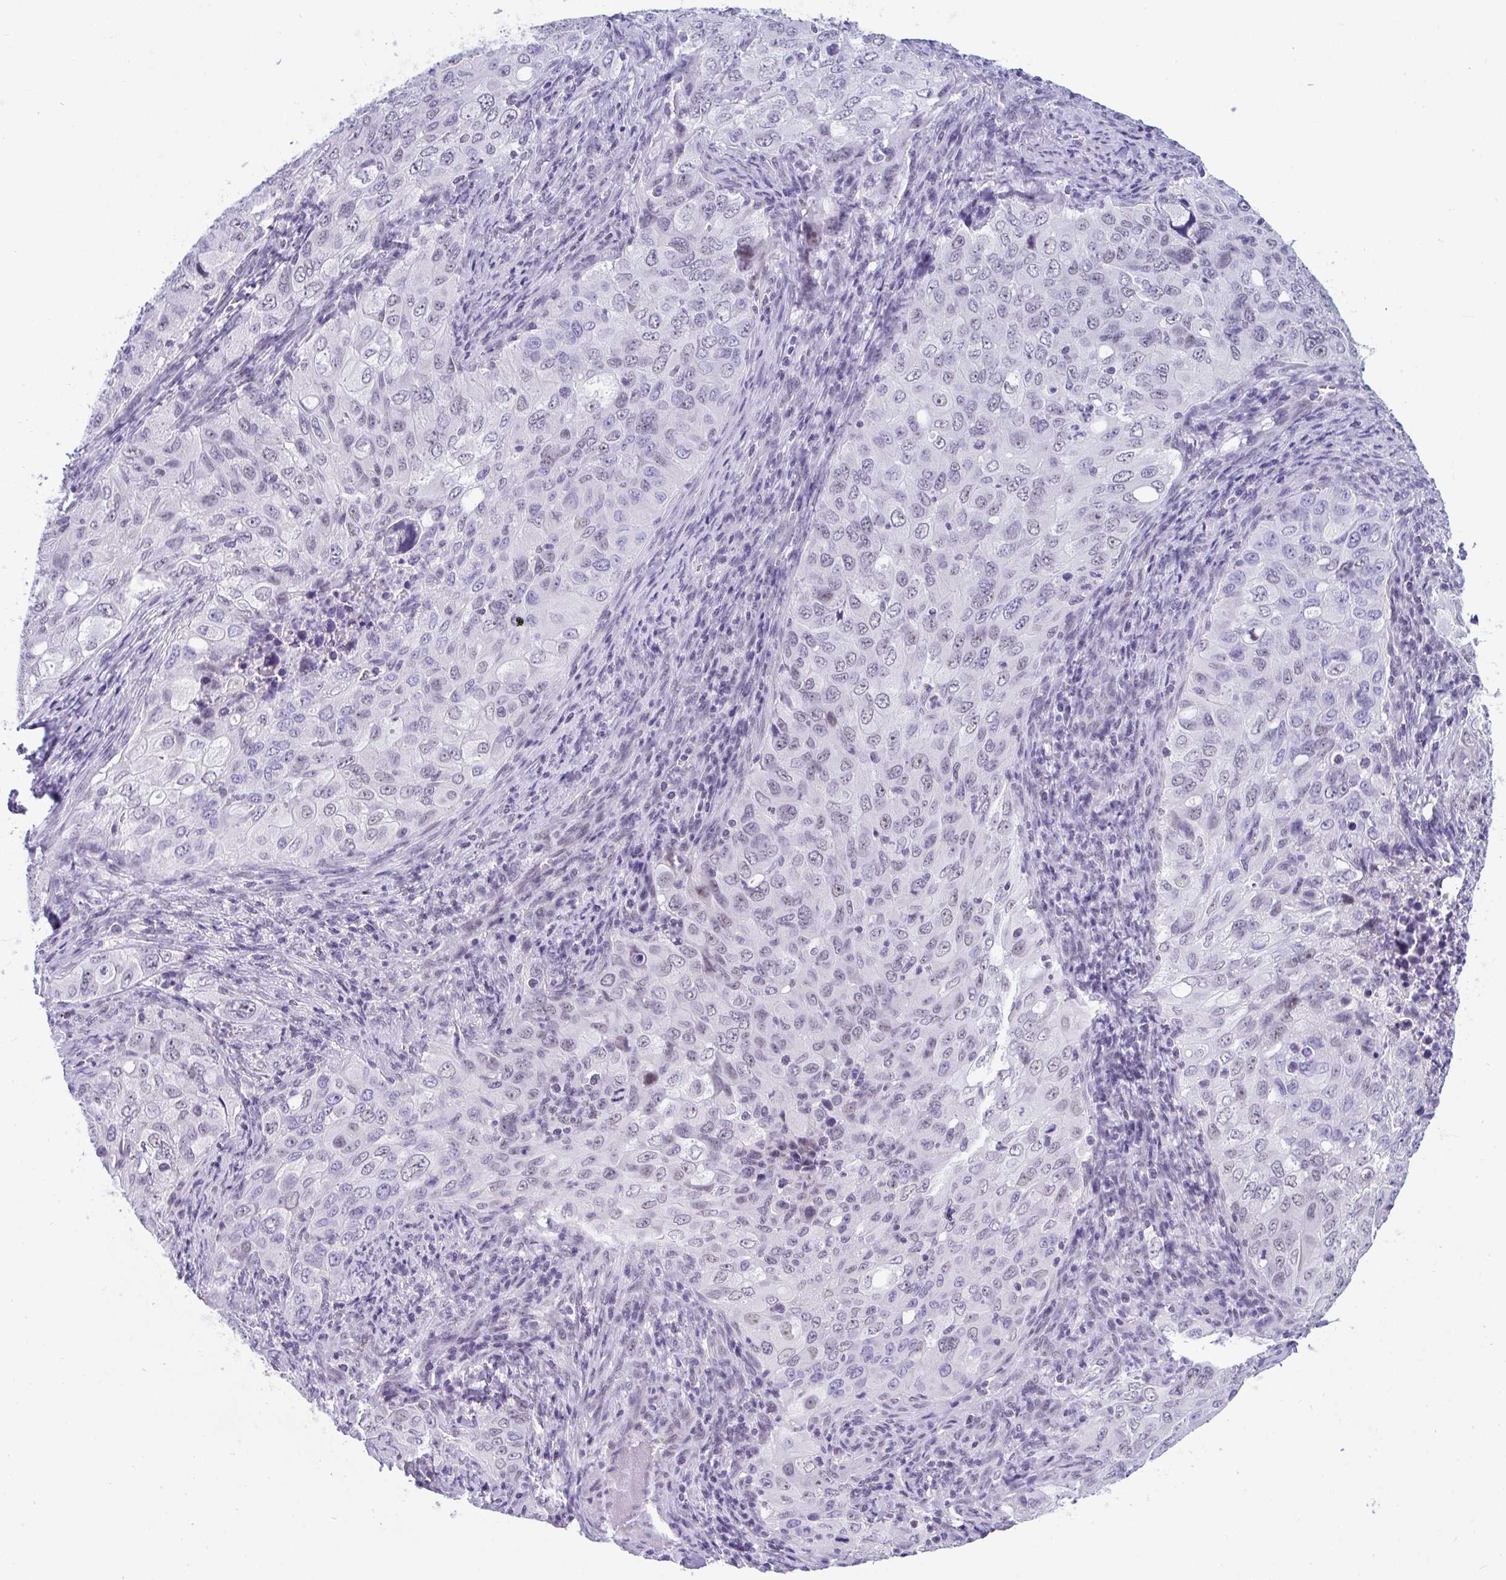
{"staining": {"intensity": "negative", "quantity": "none", "location": "none"}, "tissue": "lung cancer", "cell_type": "Tumor cells", "image_type": "cancer", "snomed": [{"axis": "morphology", "description": "Adenocarcinoma, NOS"}, {"axis": "morphology", "description": "Adenocarcinoma, metastatic, NOS"}, {"axis": "topography", "description": "Lymph node"}, {"axis": "topography", "description": "Lung"}], "caption": "The micrograph shows no significant staining in tumor cells of lung cancer.", "gene": "CDK13", "patient": {"sex": "female", "age": 42}}